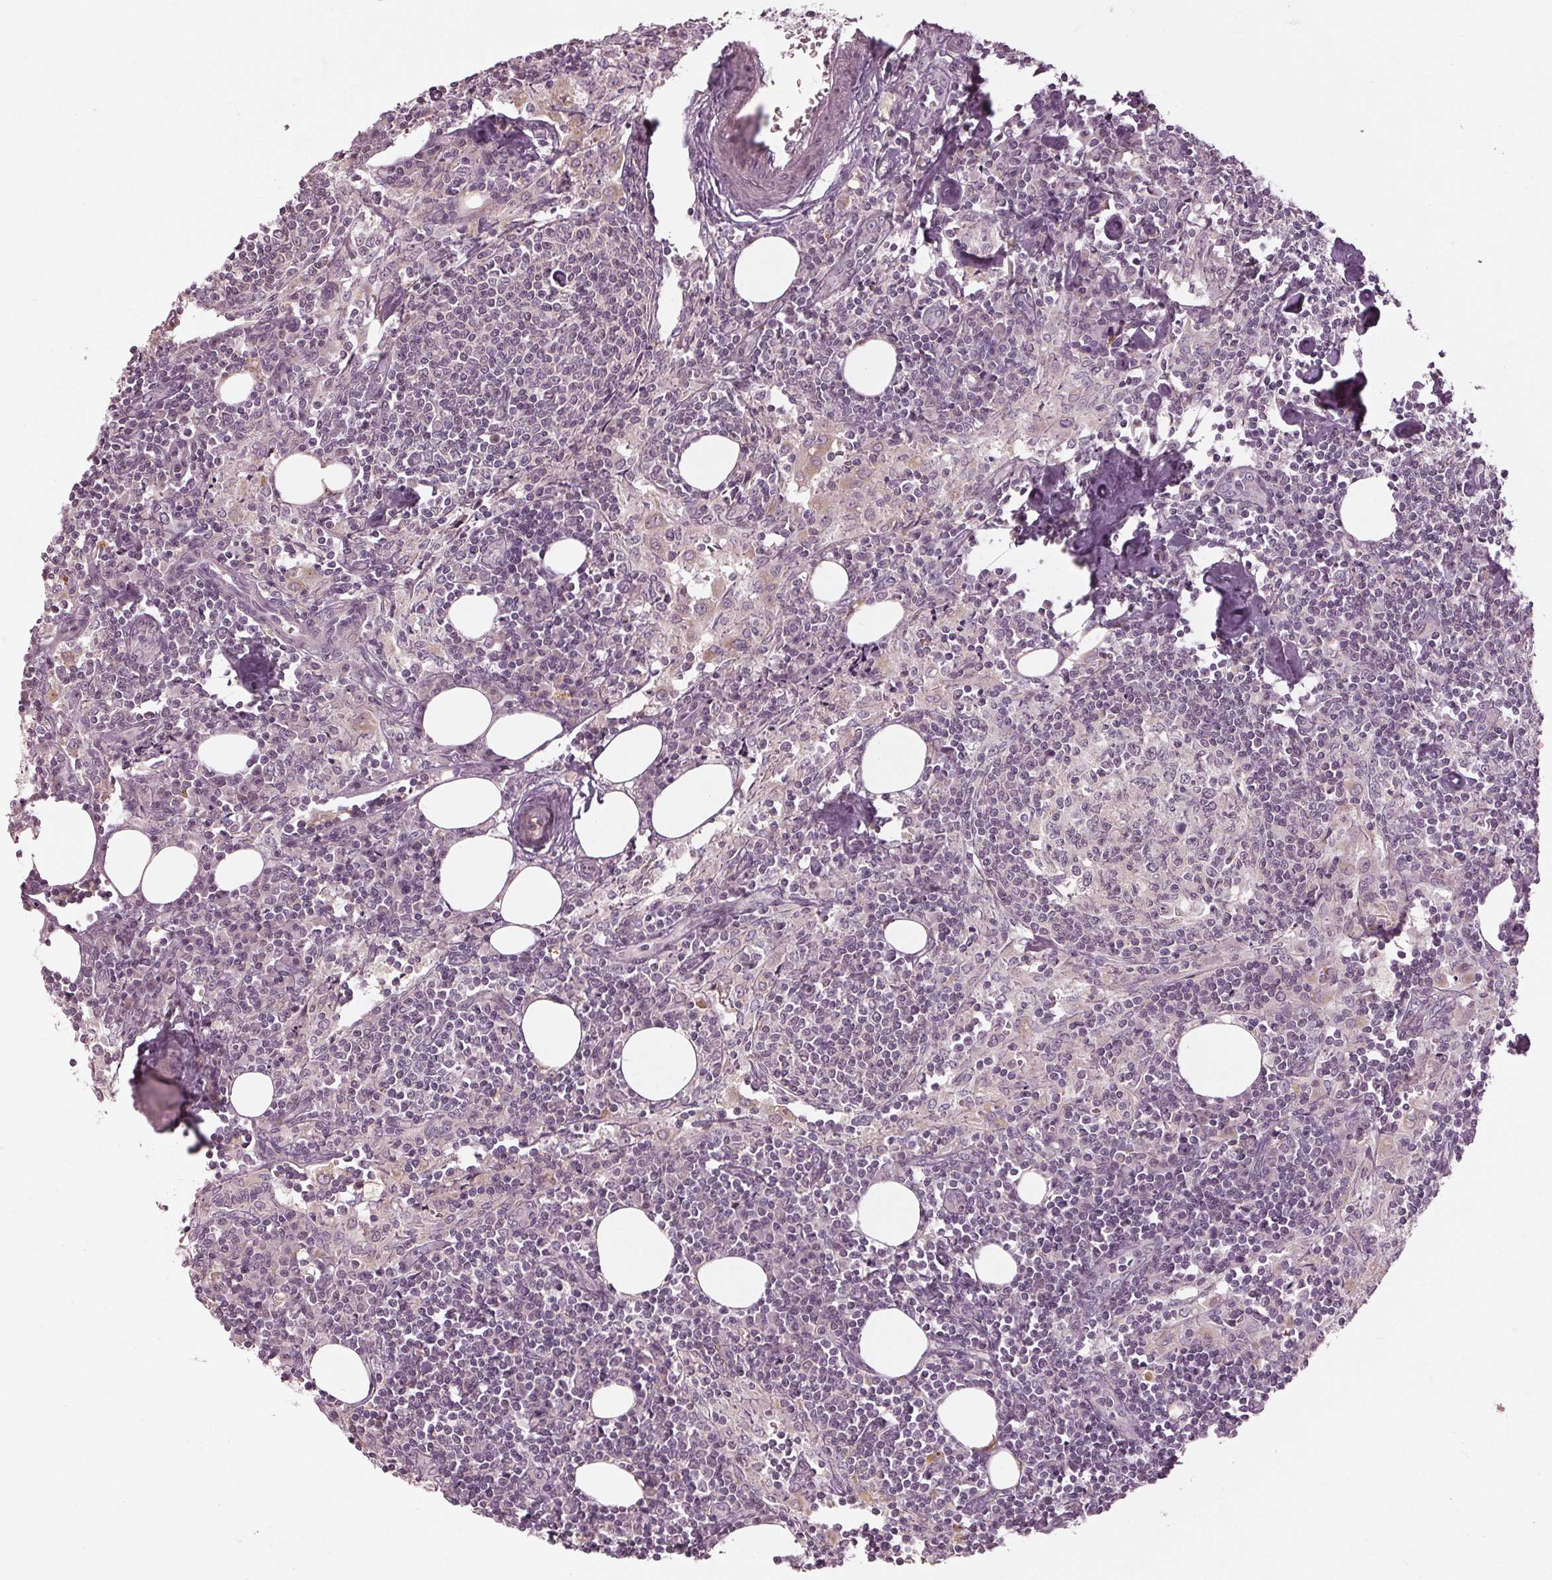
{"staining": {"intensity": "negative", "quantity": "none", "location": "none"}, "tissue": "lymph node", "cell_type": "Germinal center cells", "image_type": "normal", "snomed": [{"axis": "morphology", "description": "Normal tissue, NOS"}, {"axis": "topography", "description": "Lymph node"}], "caption": "This is an immunohistochemistry (IHC) image of benign human lymph node. There is no positivity in germinal center cells.", "gene": "ZNF605", "patient": {"sex": "male", "age": 55}}